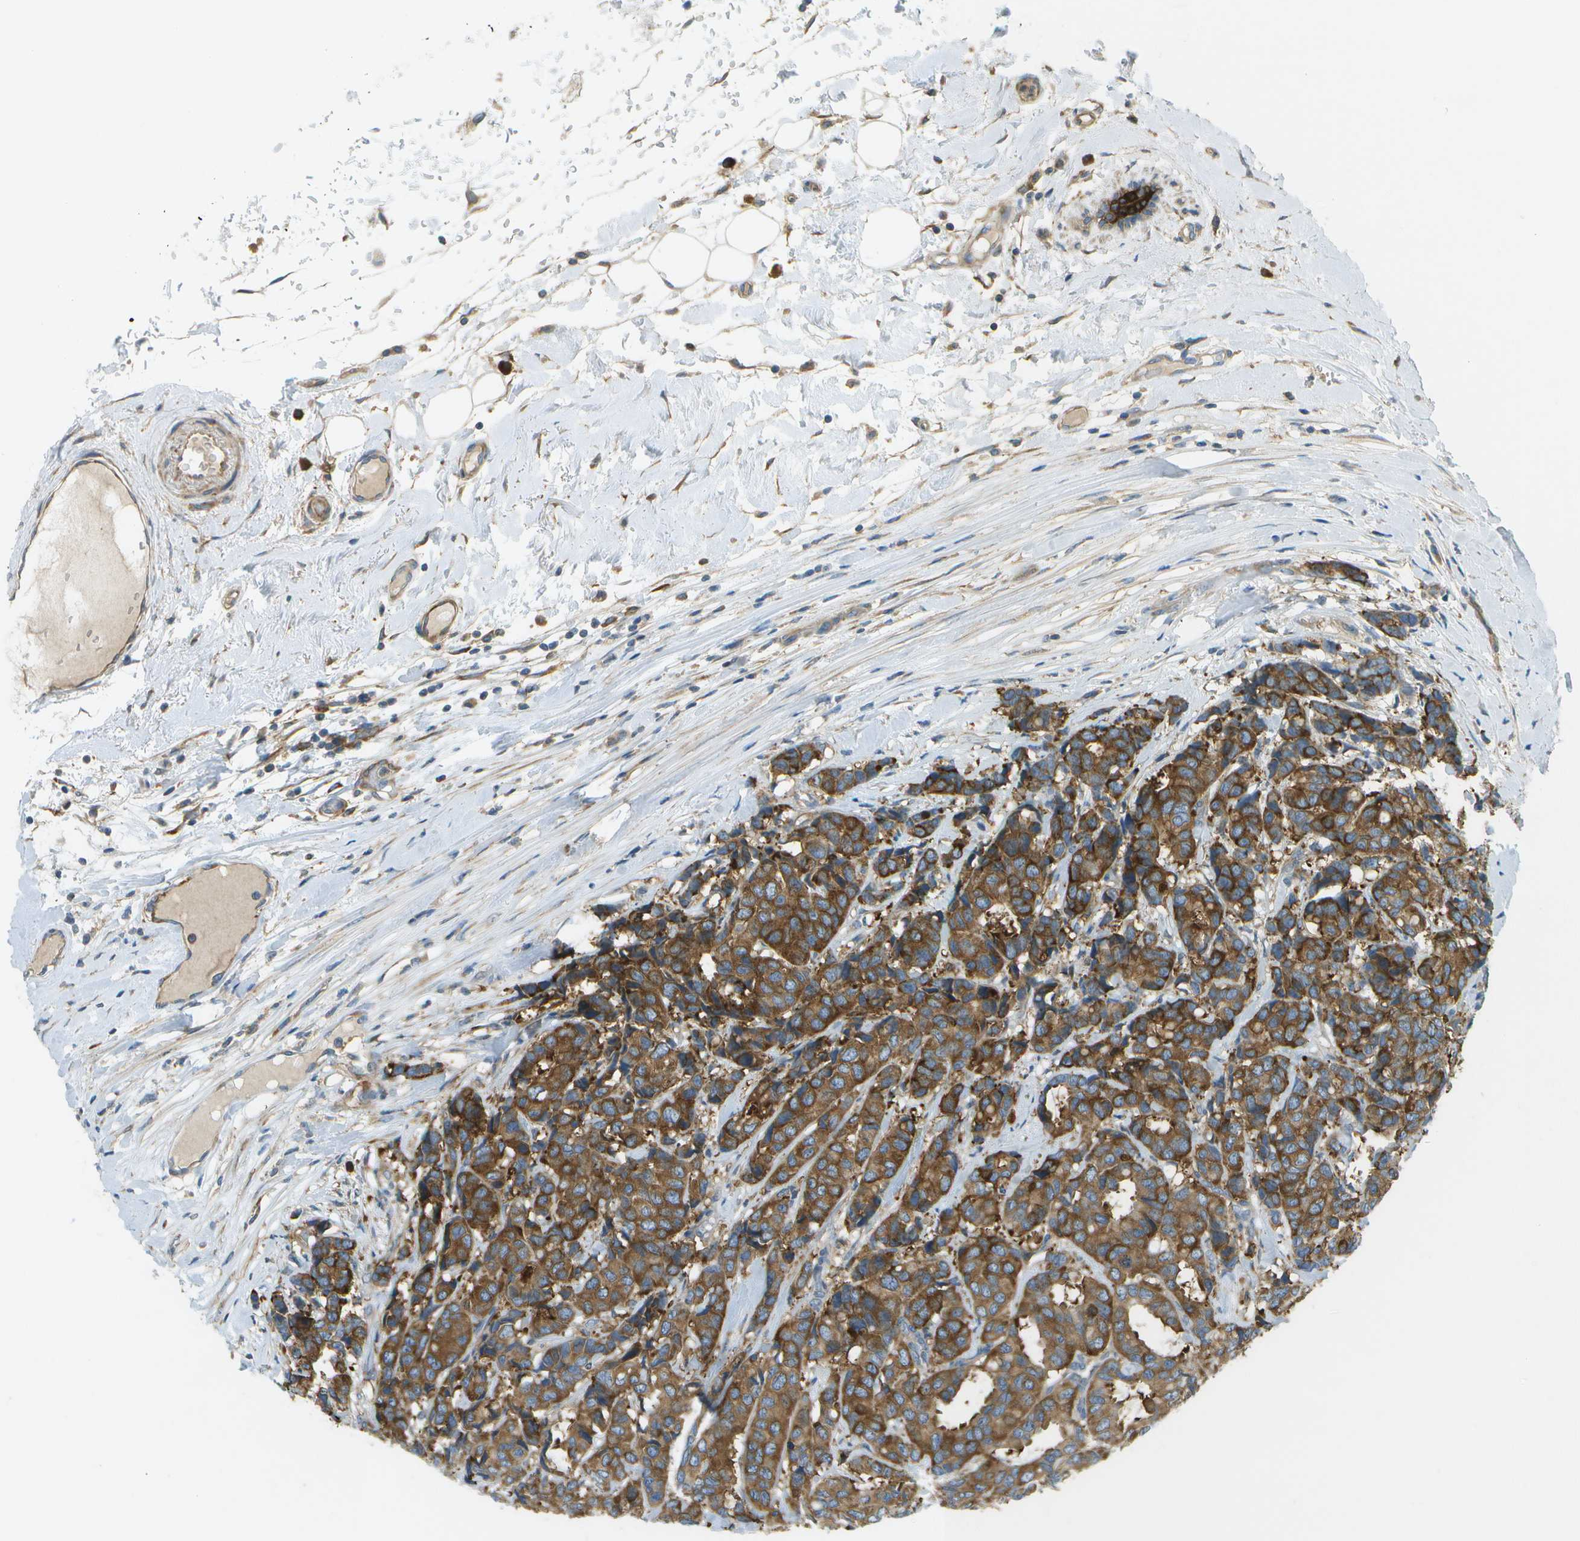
{"staining": {"intensity": "strong", "quantity": ">75%", "location": "cytoplasmic/membranous"}, "tissue": "breast cancer", "cell_type": "Tumor cells", "image_type": "cancer", "snomed": [{"axis": "morphology", "description": "Duct carcinoma"}, {"axis": "topography", "description": "Breast"}], "caption": "Protein analysis of breast cancer tissue demonstrates strong cytoplasmic/membranous staining in about >75% of tumor cells. Using DAB (3,3'-diaminobenzidine) (brown) and hematoxylin (blue) stains, captured at high magnification using brightfield microscopy.", "gene": "WNK2", "patient": {"sex": "female", "age": 87}}